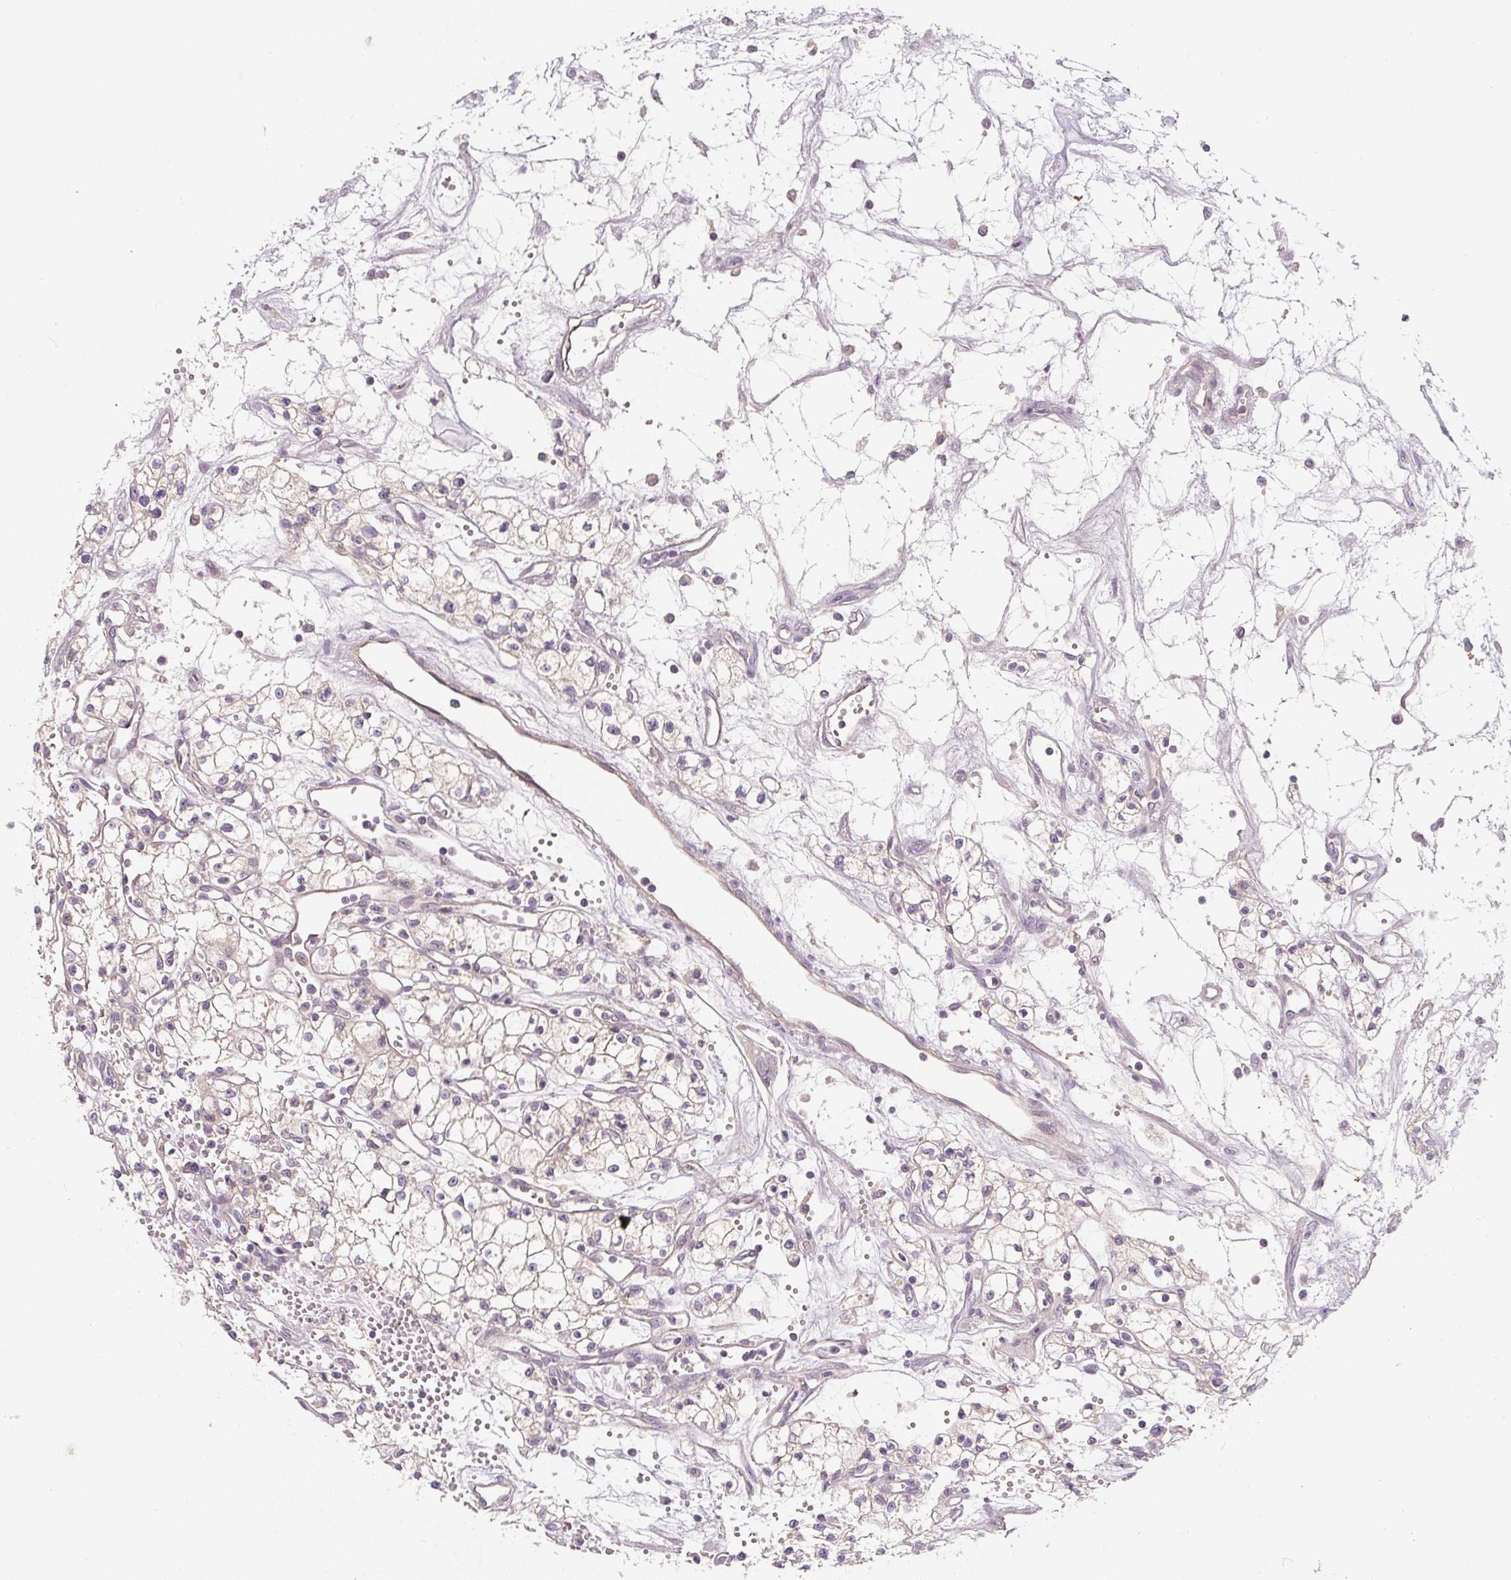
{"staining": {"intensity": "negative", "quantity": "none", "location": "none"}, "tissue": "renal cancer", "cell_type": "Tumor cells", "image_type": "cancer", "snomed": [{"axis": "morphology", "description": "Adenocarcinoma, NOS"}, {"axis": "topography", "description": "Kidney"}], "caption": "Tumor cells are negative for protein expression in human adenocarcinoma (renal). The staining is performed using DAB brown chromogen with nuclei counter-stained in using hematoxylin.", "gene": "PWWP3B", "patient": {"sex": "male", "age": 59}}